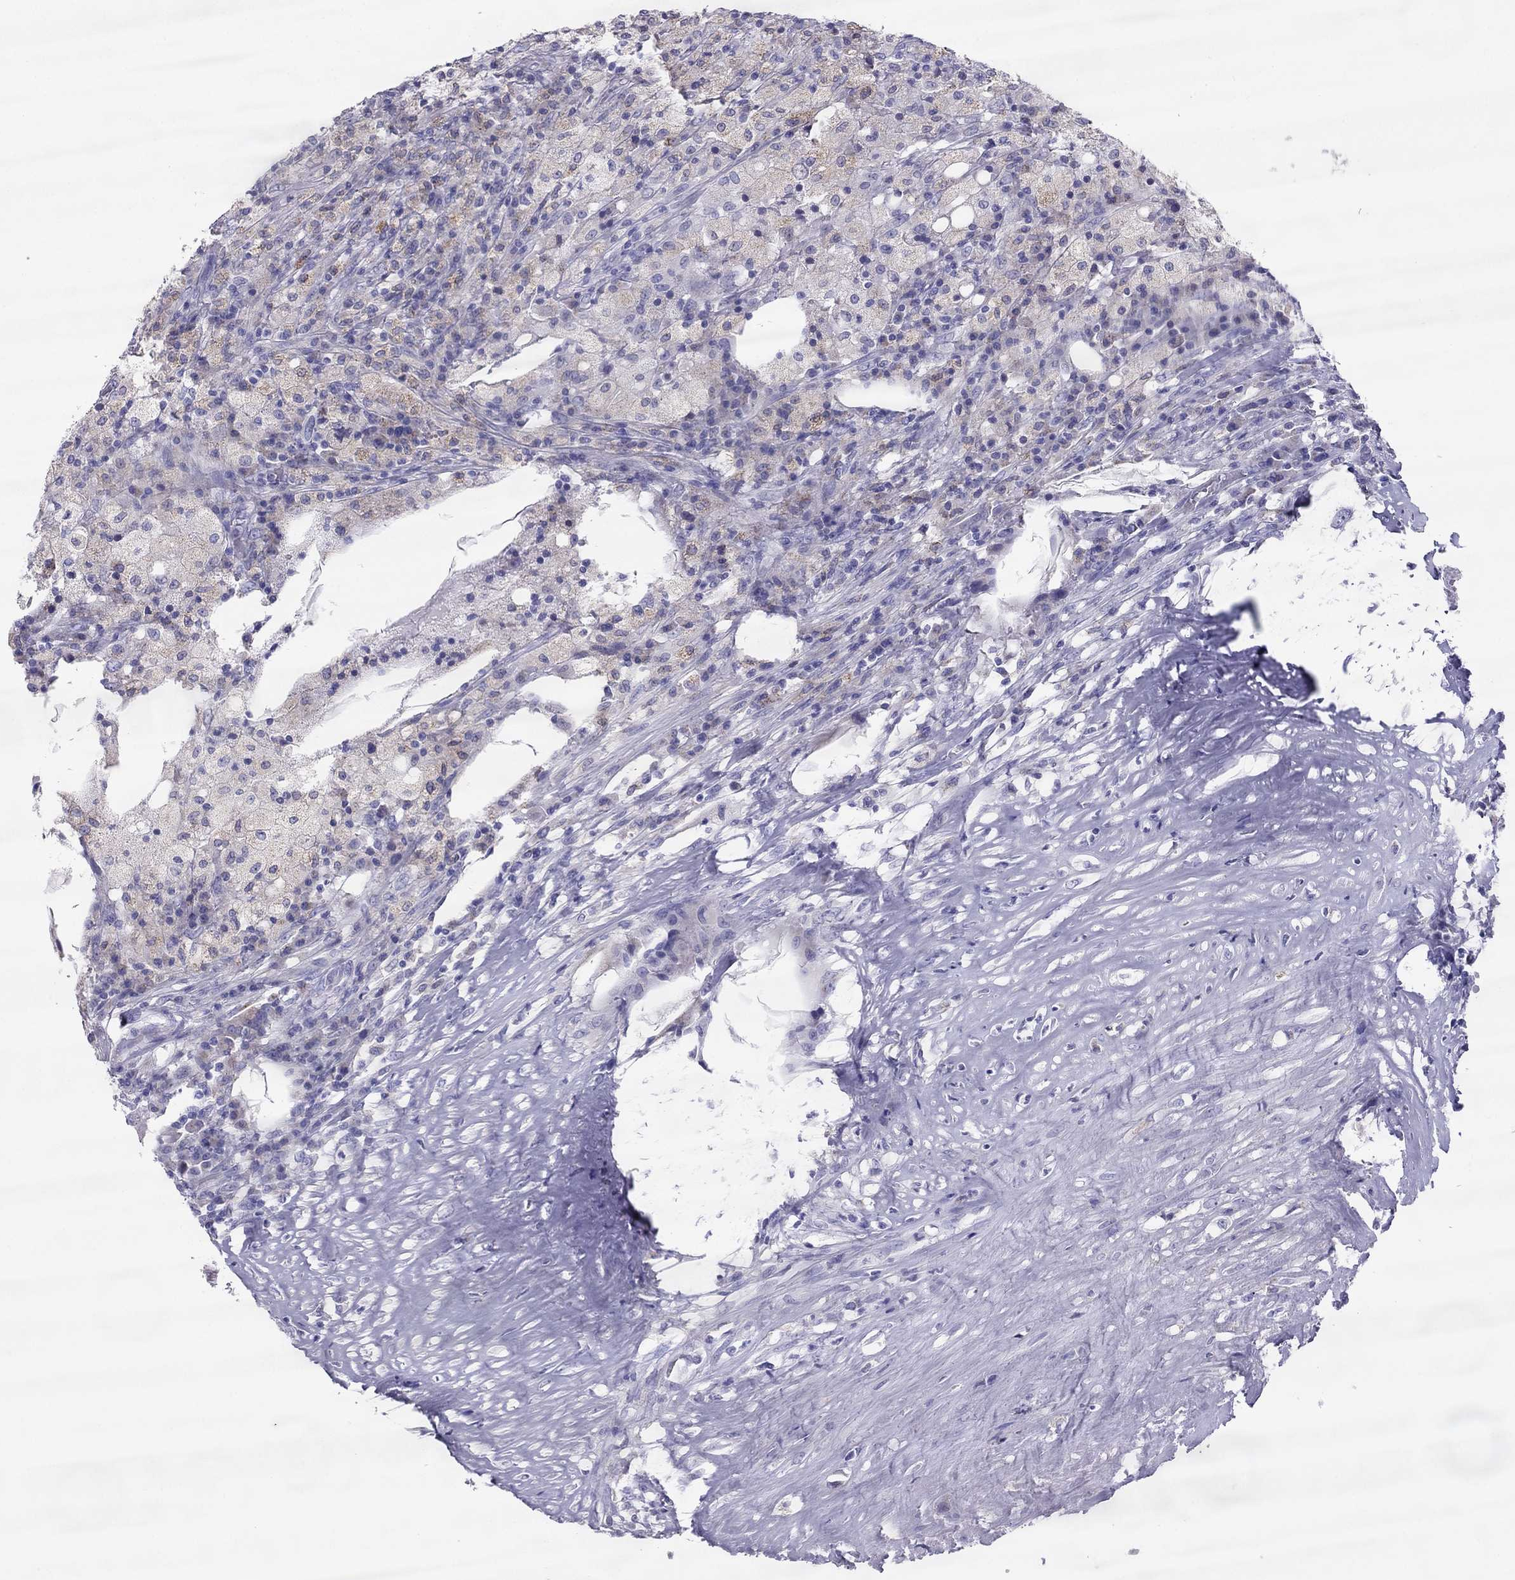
{"staining": {"intensity": "weak", "quantity": "<25%", "location": "cytoplasmic/membranous"}, "tissue": "testis cancer", "cell_type": "Tumor cells", "image_type": "cancer", "snomed": [{"axis": "morphology", "description": "Necrosis, NOS"}, {"axis": "morphology", "description": "Carcinoma, Embryonal, NOS"}, {"axis": "topography", "description": "Testis"}], "caption": "Immunohistochemical staining of testis cancer (embryonal carcinoma) shows no significant expression in tumor cells.", "gene": "MAEL", "patient": {"sex": "male", "age": 19}}